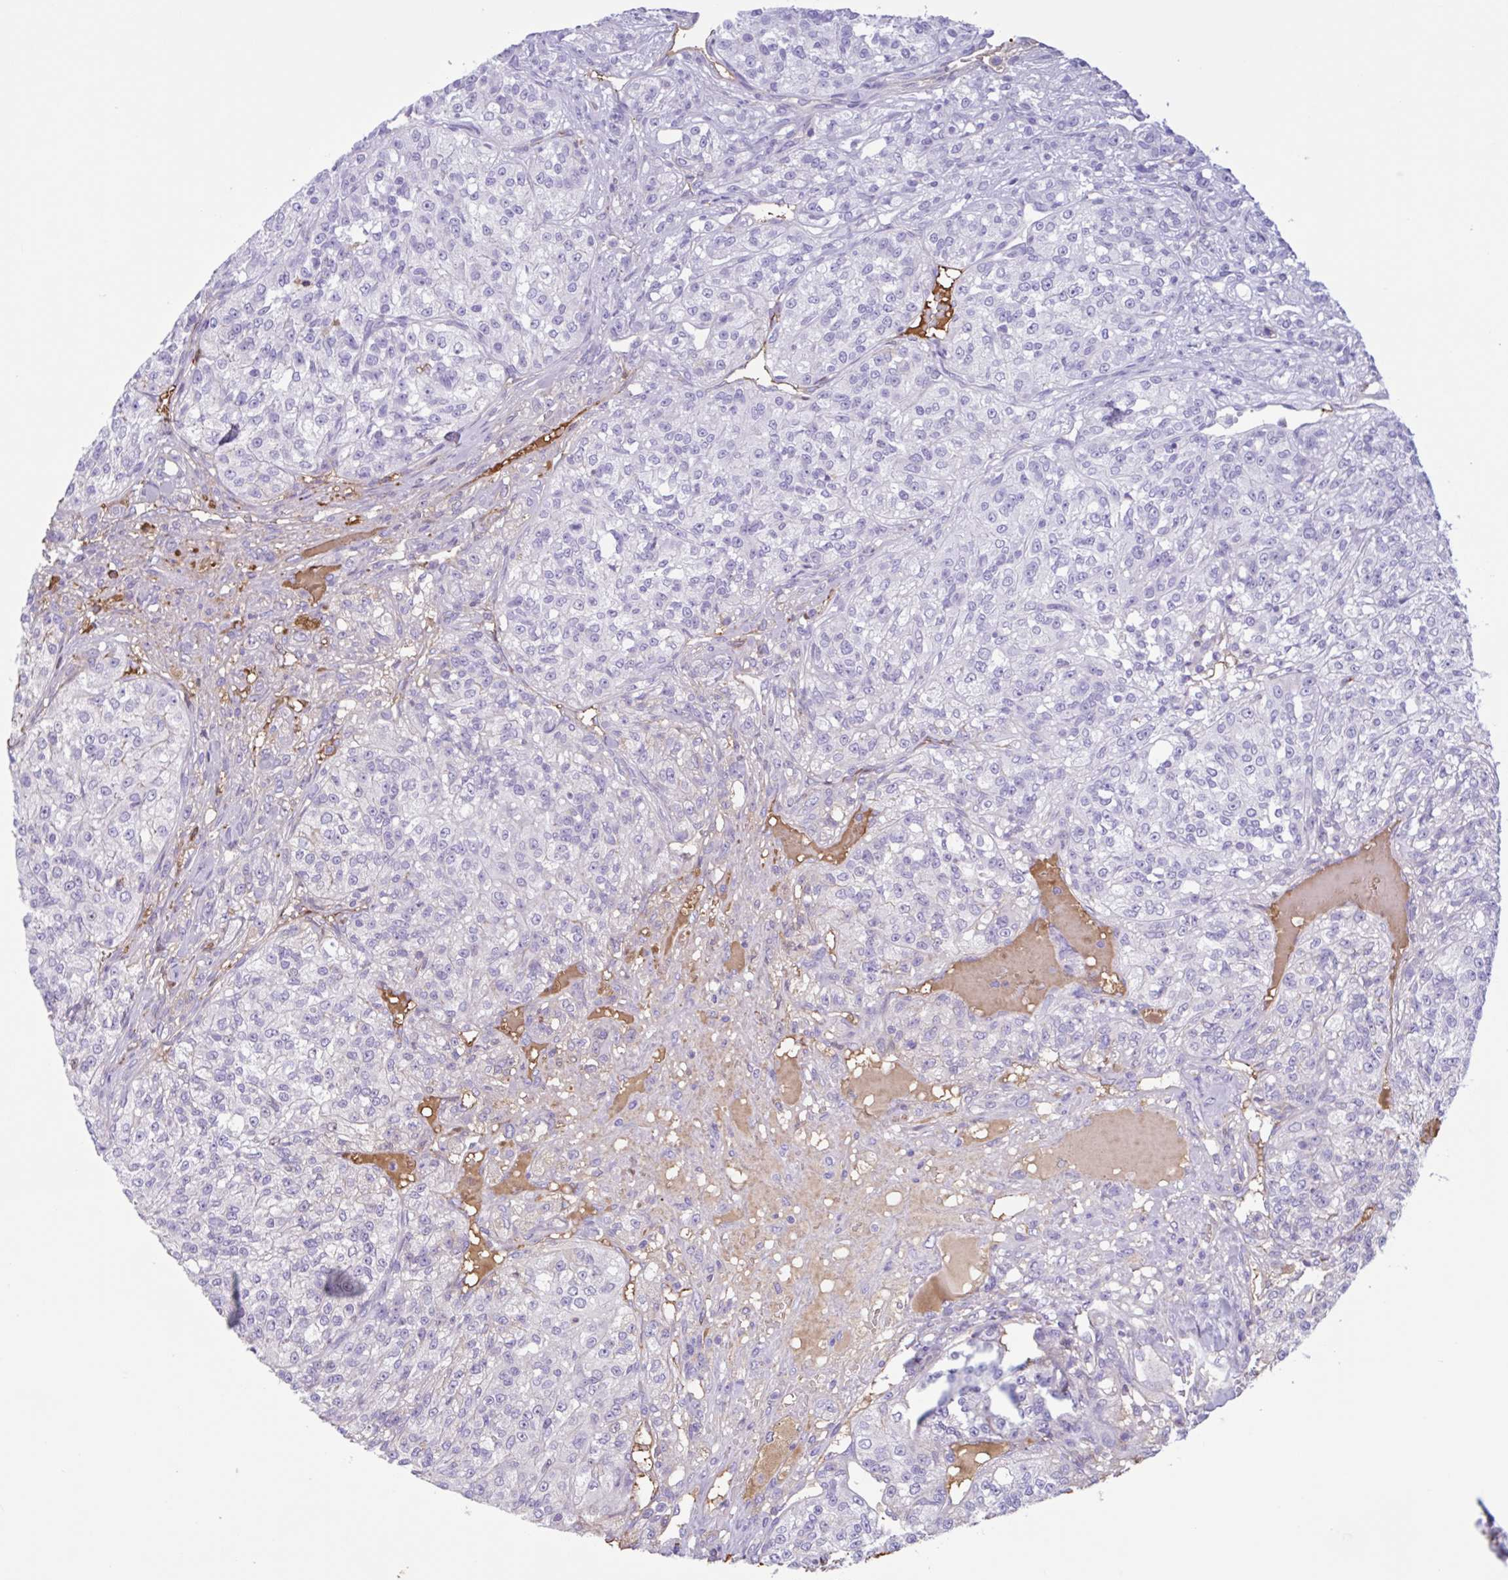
{"staining": {"intensity": "negative", "quantity": "none", "location": "none"}, "tissue": "renal cancer", "cell_type": "Tumor cells", "image_type": "cancer", "snomed": [{"axis": "morphology", "description": "Adenocarcinoma, NOS"}, {"axis": "topography", "description": "Kidney"}], "caption": "Tumor cells are negative for brown protein staining in adenocarcinoma (renal).", "gene": "LARGE2", "patient": {"sex": "female", "age": 63}}